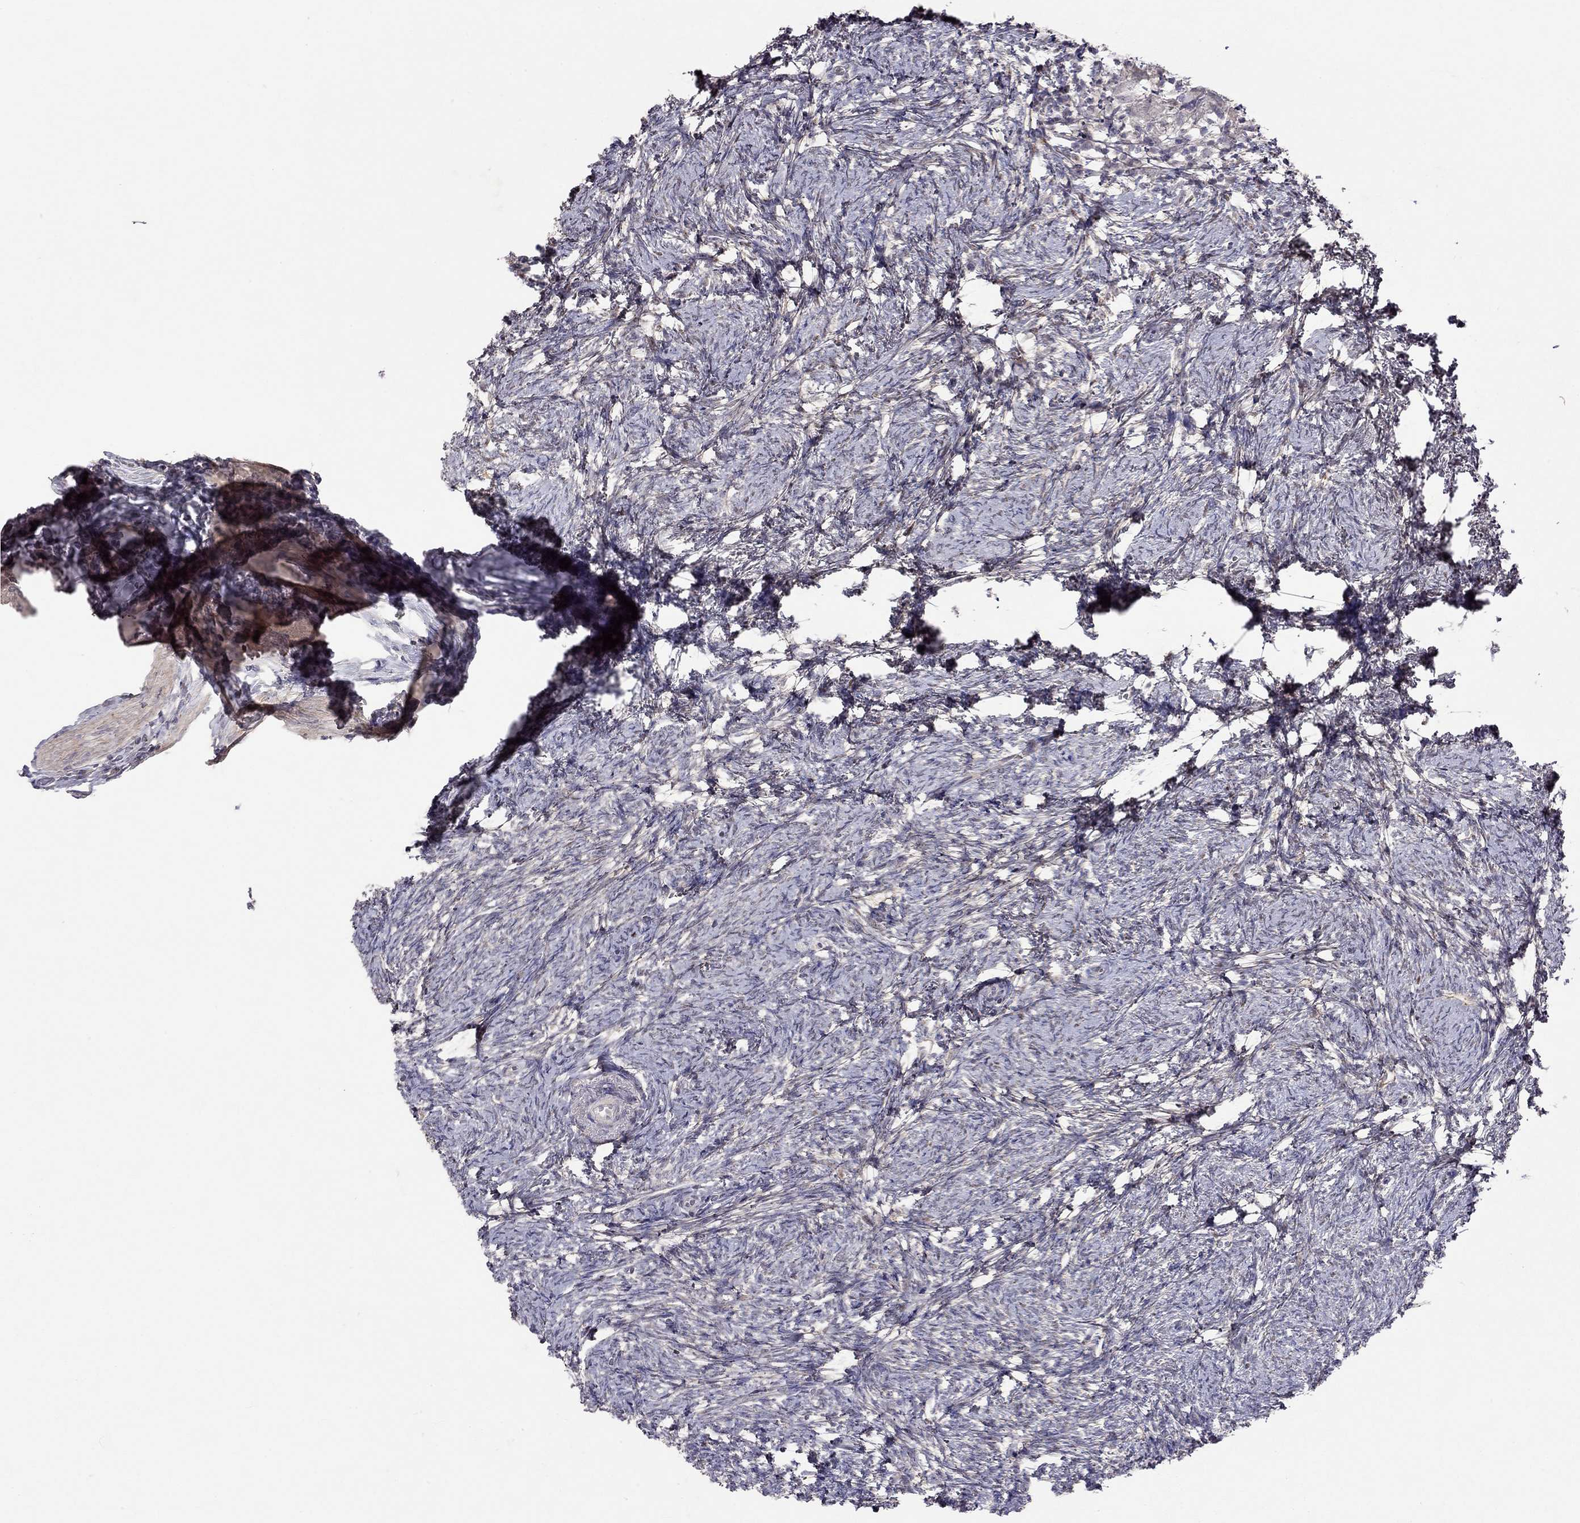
{"staining": {"intensity": "moderate", "quantity": "<25%", "location": "nuclear"}, "tissue": "ovary", "cell_type": "Ovarian stroma cells", "image_type": "normal", "snomed": [{"axis": "morphology", "description": "Normal tissue, NOS"}, {"axis": "topography", "description": "Ovary"}], "caption": "High-magnification brightfield microscopy of benign ovary stained with DAB (3,3'-diaminobenzidine) (brown) and counterstained with hematoxylin (blue). ovarian stroma cells exhibit moderate nuclear positivity is identified in approximately<25% of cells.", "gene": "ESR2", "patient": {"sex": "female", "age": 41}}